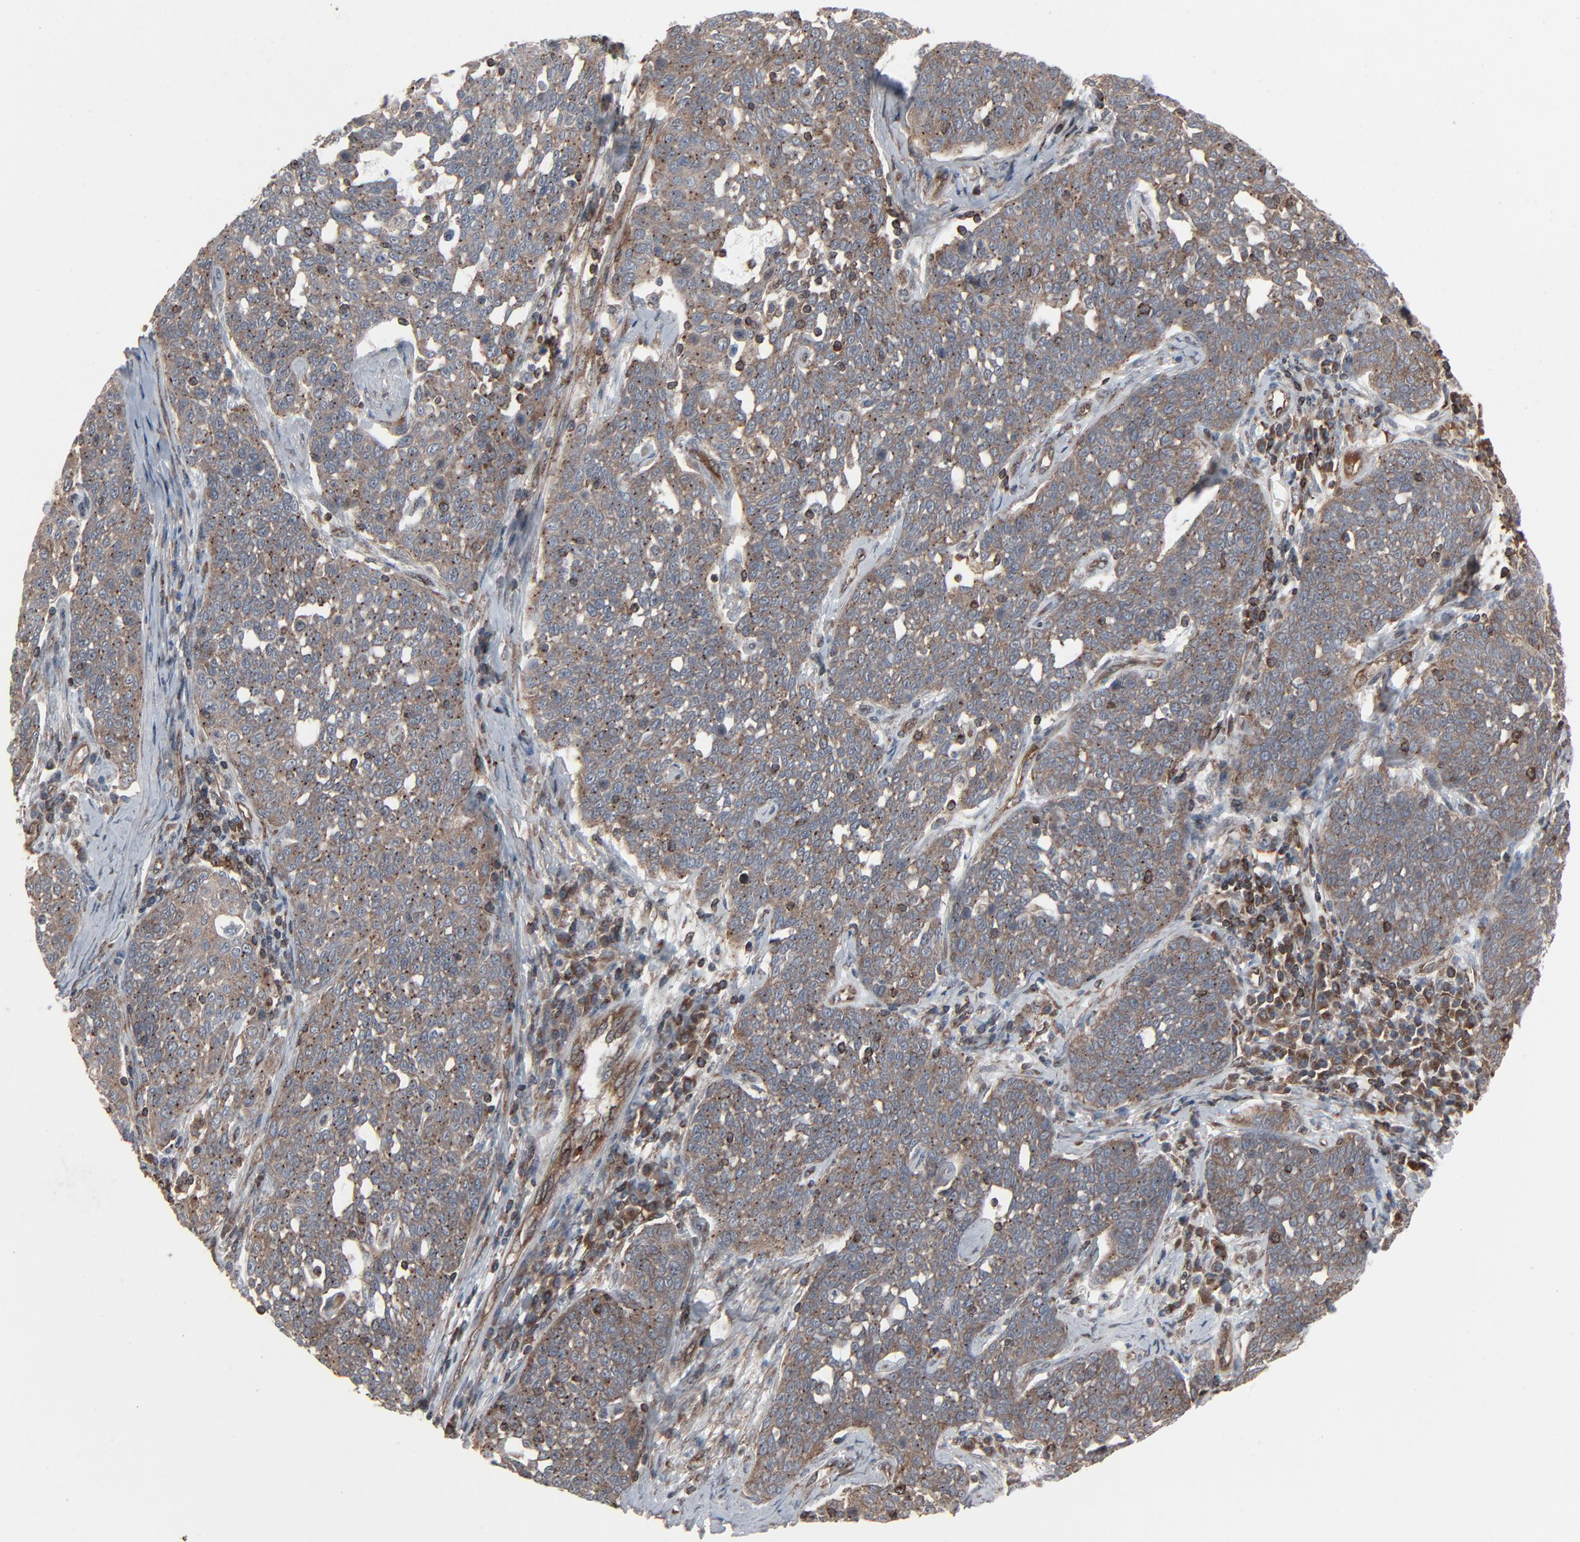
{"staining": {"intensity": "weak", "quantity": ">75%", "location": "cytoplasmic/membranous"}, "tissue": "cervical cancer", "cell_type": "Tumor cells", "image_type": "cancer", "snomed": [{"axis": "morphology", "description": "Squamous cell carcinoma, NOS"}, {"axis": "topography", "description": "Cervix"}], "caption": "Cervical cancer (squamous cell carcinoma) stained for a protein displays weak cytoplasmic/membranous positivity in tumor cells. The staining was performed using DAB to visualize the protein expression in brown, while the nuclei were stained in blue with hematoxylin (Magnification: 20x).", "gene": "OPTN", "patient": {"sex": "female", "age": 34}}